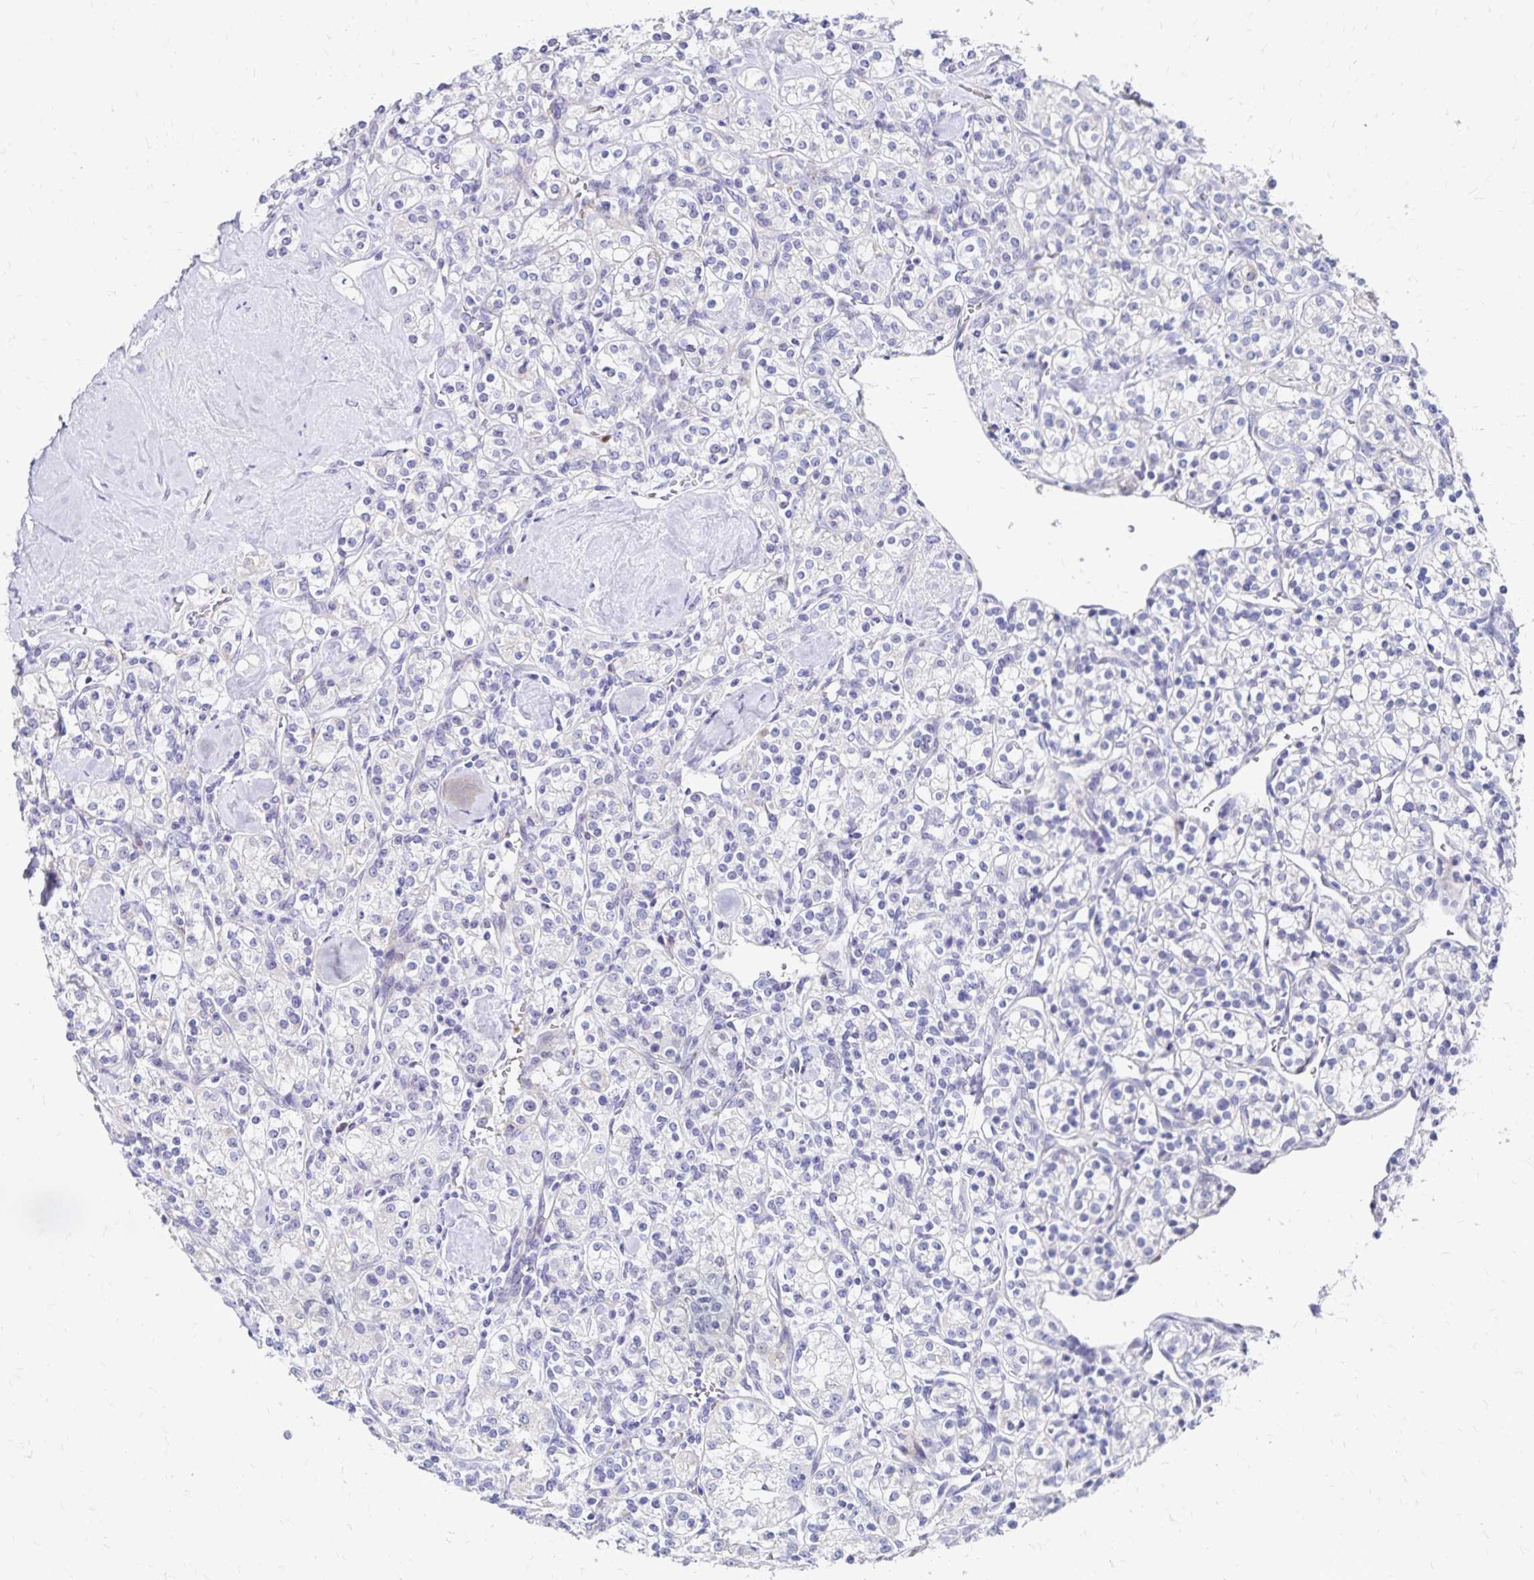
{"staining": {"intensity": "negative", "quantity": "none", "location": "none"}, "tissue": "renal cancer", "cell_type": "Tumor cells", "image_type": "cancer", "snomed": [{"axis": "morphology", "description": "Adenocarcinoma, NOS"}, {"axis": "topography", "description": "Kidney"}], "caption": "The micrograph shows no significant positivity in tumor cells of renal cancer.", "gene": "NECAP1", "patient": {"sex": "male", "age": 77}}